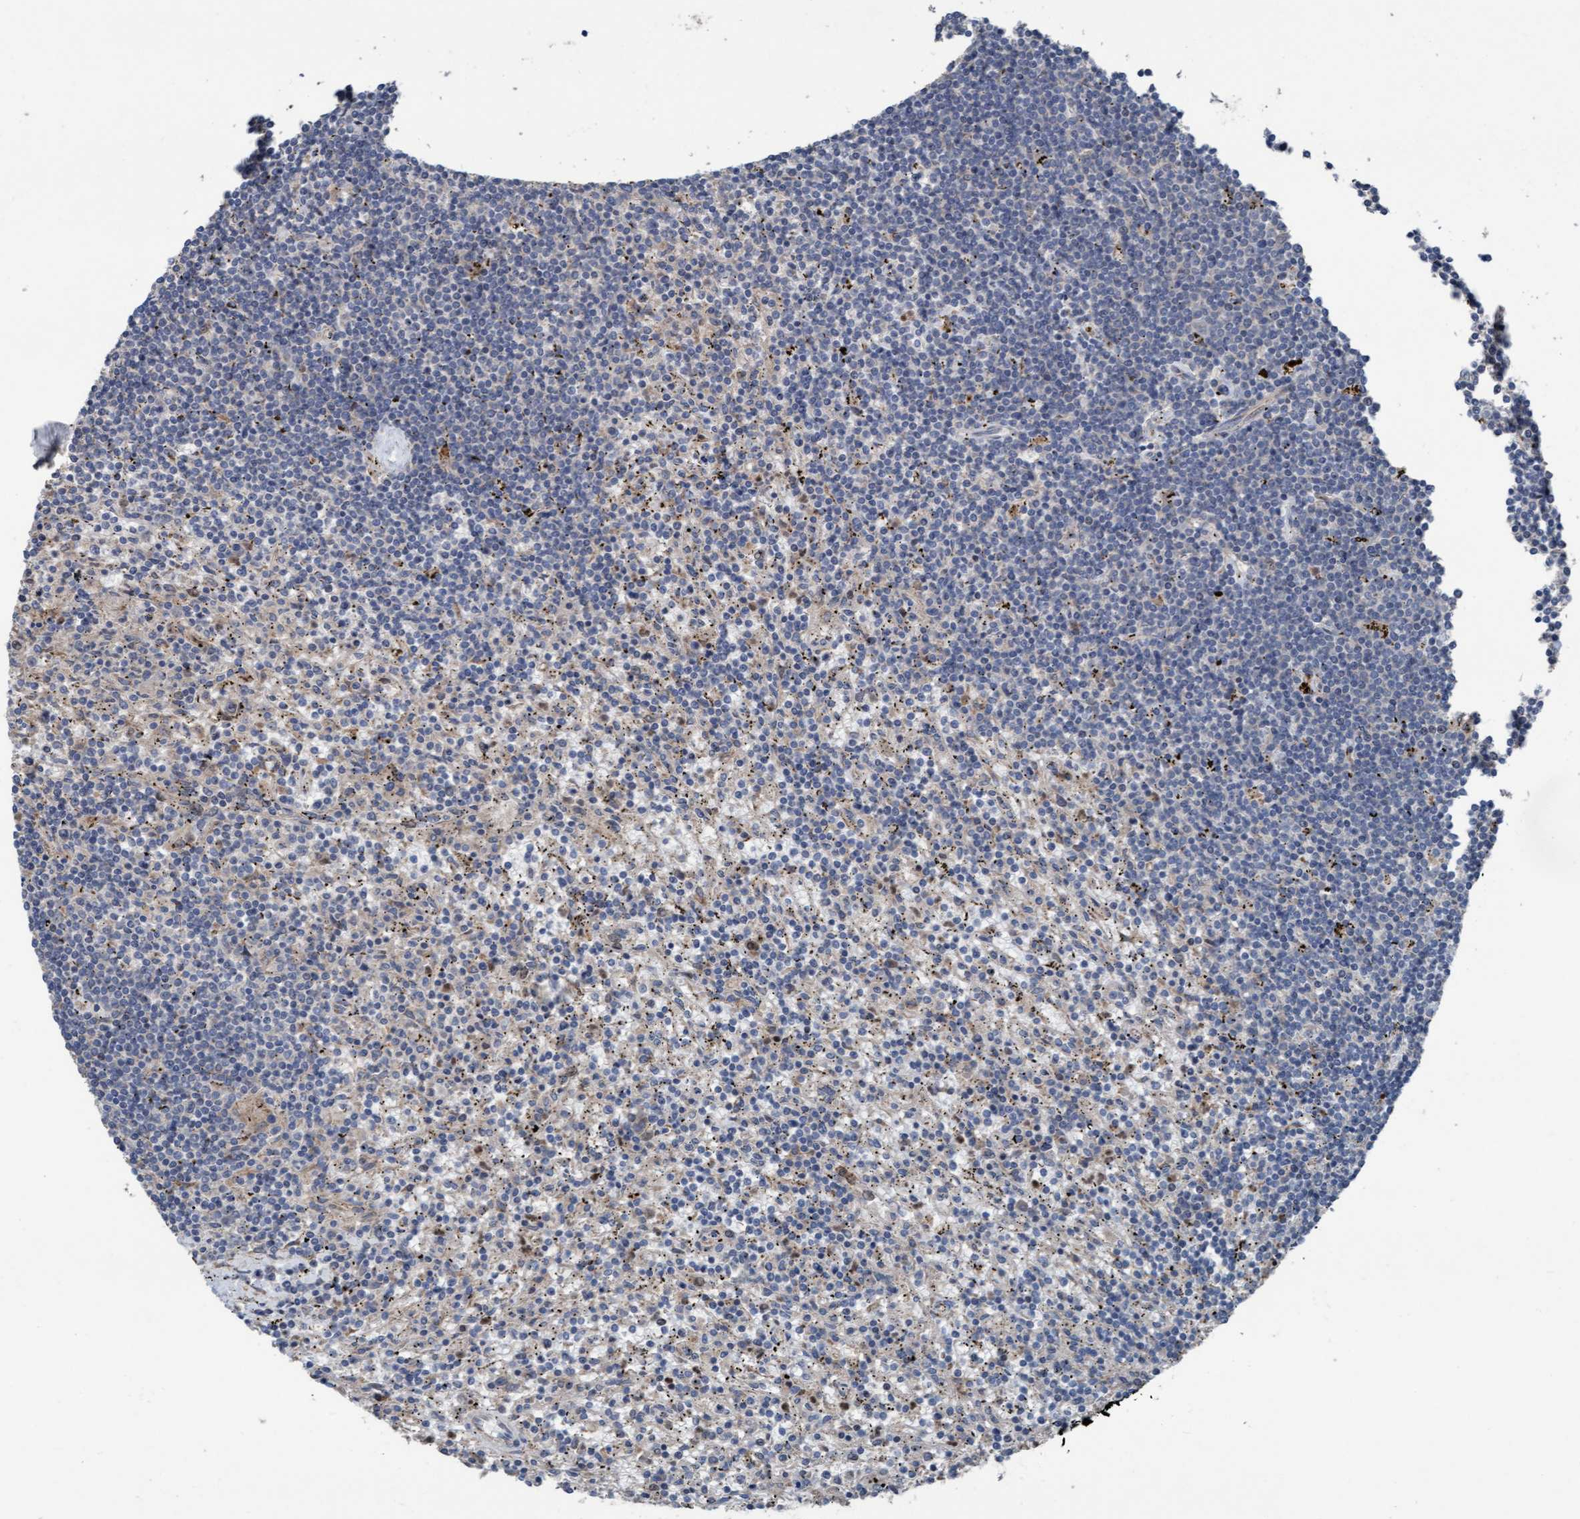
{"staining": {"intensity": "negative", "quantity": "none", "location": "none"}, "tissue": "lymphoma", "cell_type": "Tumor cells", "image_type": "cancer", "snomed": [{"axis": "morphology", "description": "Malignant lymphoma, non-Hodgkin's type, Low grade"}, {"axis": "topography", "description": "Spleen"}], "caption": "High power microscopy micrograph of an immunohistochemistry (IHC) histopathology image of lymphoma, revealing no significant expression in tumor cells.", "gene": "KLHL26", "patient": {"sex": "male", "age": 76}}